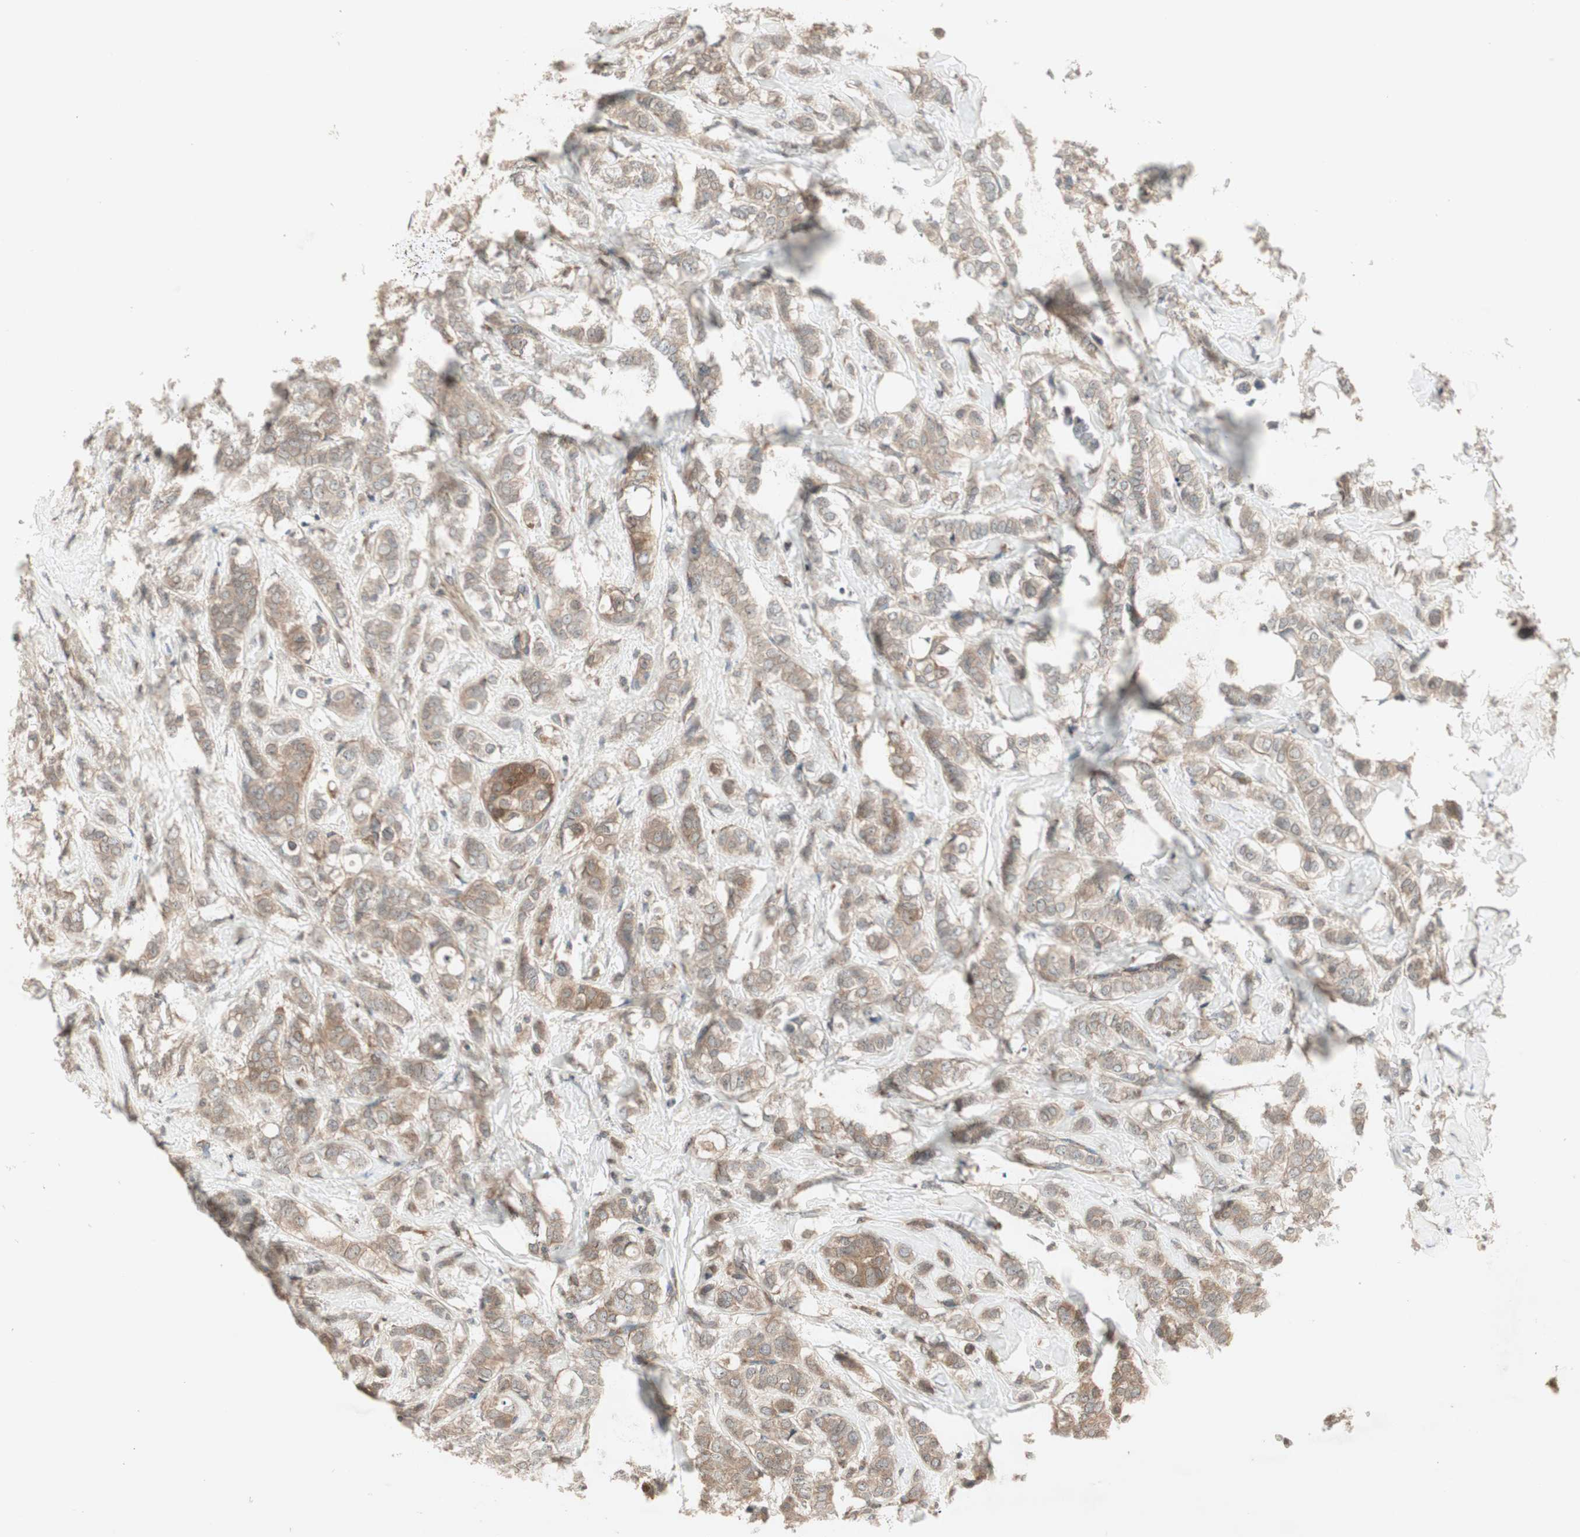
{"staining": {"intensity": "weak", "quantity": ">75%", "location": "cytoplasmic/membranous"}, "tissue": "breast cancer", "cell_type": "Tumor cells", "image_type": "cancer", "snomed": [{"axis": "morphology", "description": "Lobular carcinoma"}, {"axis": "topography", "description": "Breast"}], "caption": "Weak cytoplasmic/membranous protein positivity is seen in approximately >75% of tumor cells in breast cancer. Nuclei are stained in blue.", "gene": "IRS1", "patient": {"sex": "female", "age": 60}}